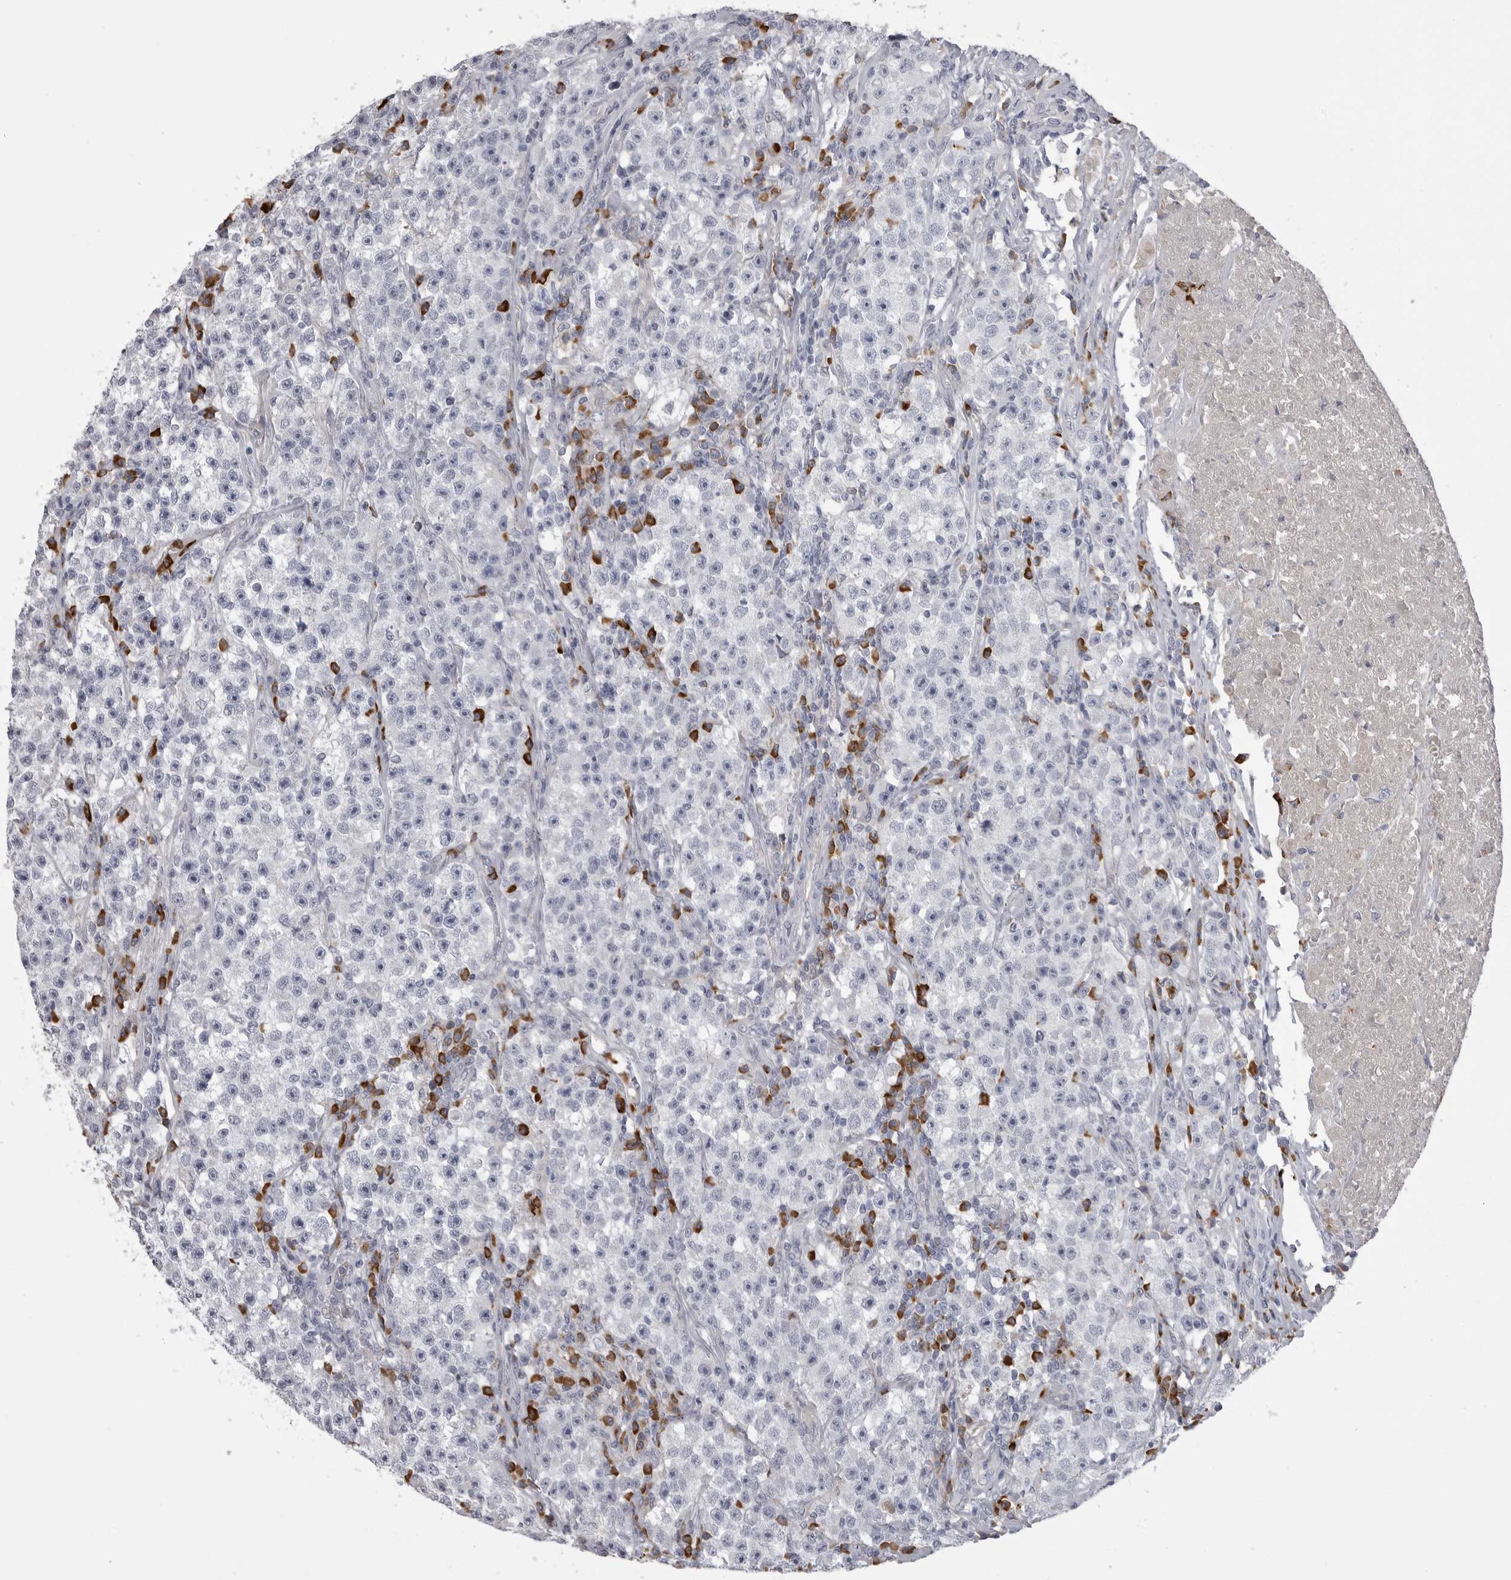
{"staining": {"intensity": "negative", "quantity": "none", "location": "none"}, "tissue": "testis cancer", "cell_type": "Tumor cells", "image_type": "cancer", "snomed": [{"axis": "morphology", "description": "Seminoma, NOS"}, {"axis": "topography", "description": "Testis"}], "caption": "This is a photomicrograph of immunohistochemistry staining of seminoma (testis), which shows no expression in tumor cells.", "gene": "FKBP2", "patient": {"sex": "male", "age": 22}}